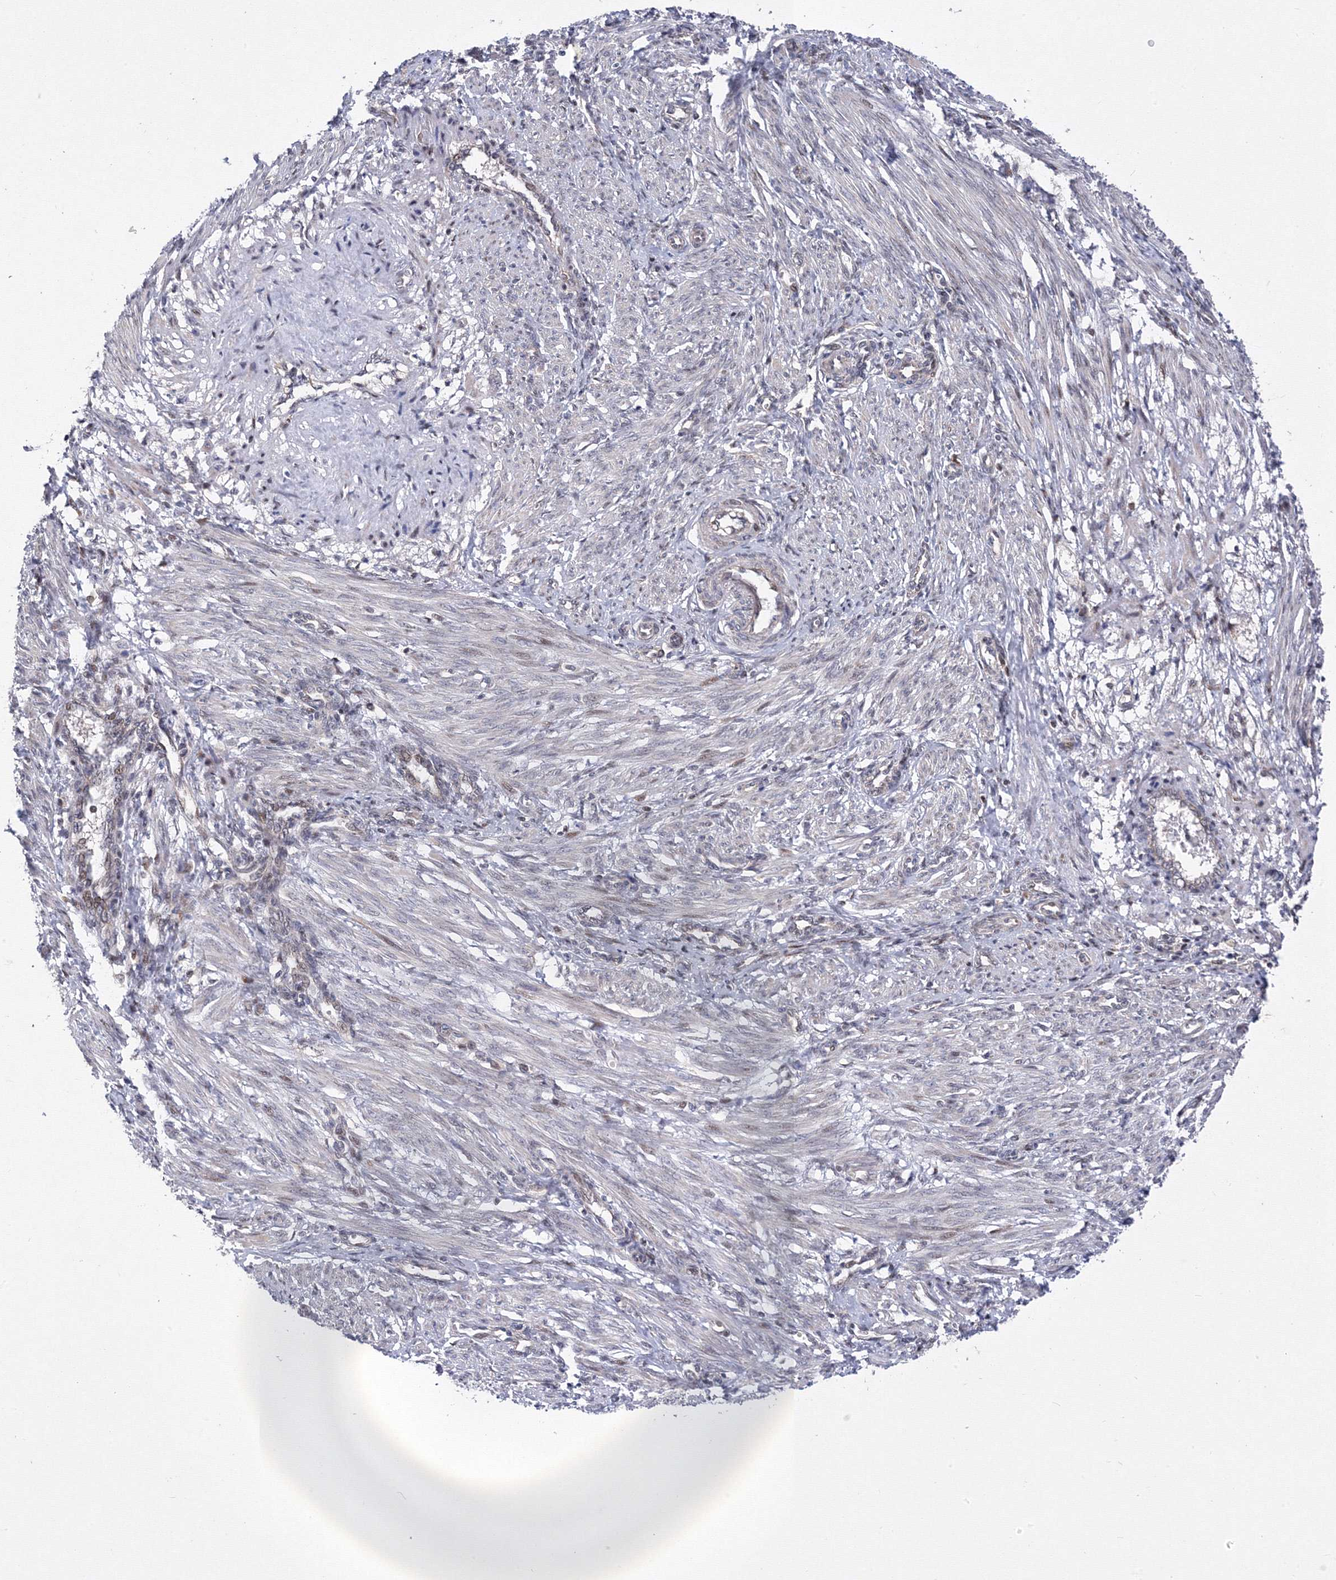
{"staining": {"intensity": "moderate", "quantity": "<25%", "location": "cytoplasmic/membranous,nuclear"}, "tissue": "smooth muscle", "cell_type": "Smooth muscle cells", "image_type": "normal", "snomed": [{"axis": "morphology", "description": "Normal tissue, NOS"}, {"axis": "topography", "description": "Endometrium"}], "caption": "This photomicrograph reveals IHC staining of normal smooth muscle, with low moderate cytoplasmic/membranous,nuclear positivity in about <25% of smooth muscle cells.", "gene": "GPN1", "patient": {"sex": "female", "age": 33}}